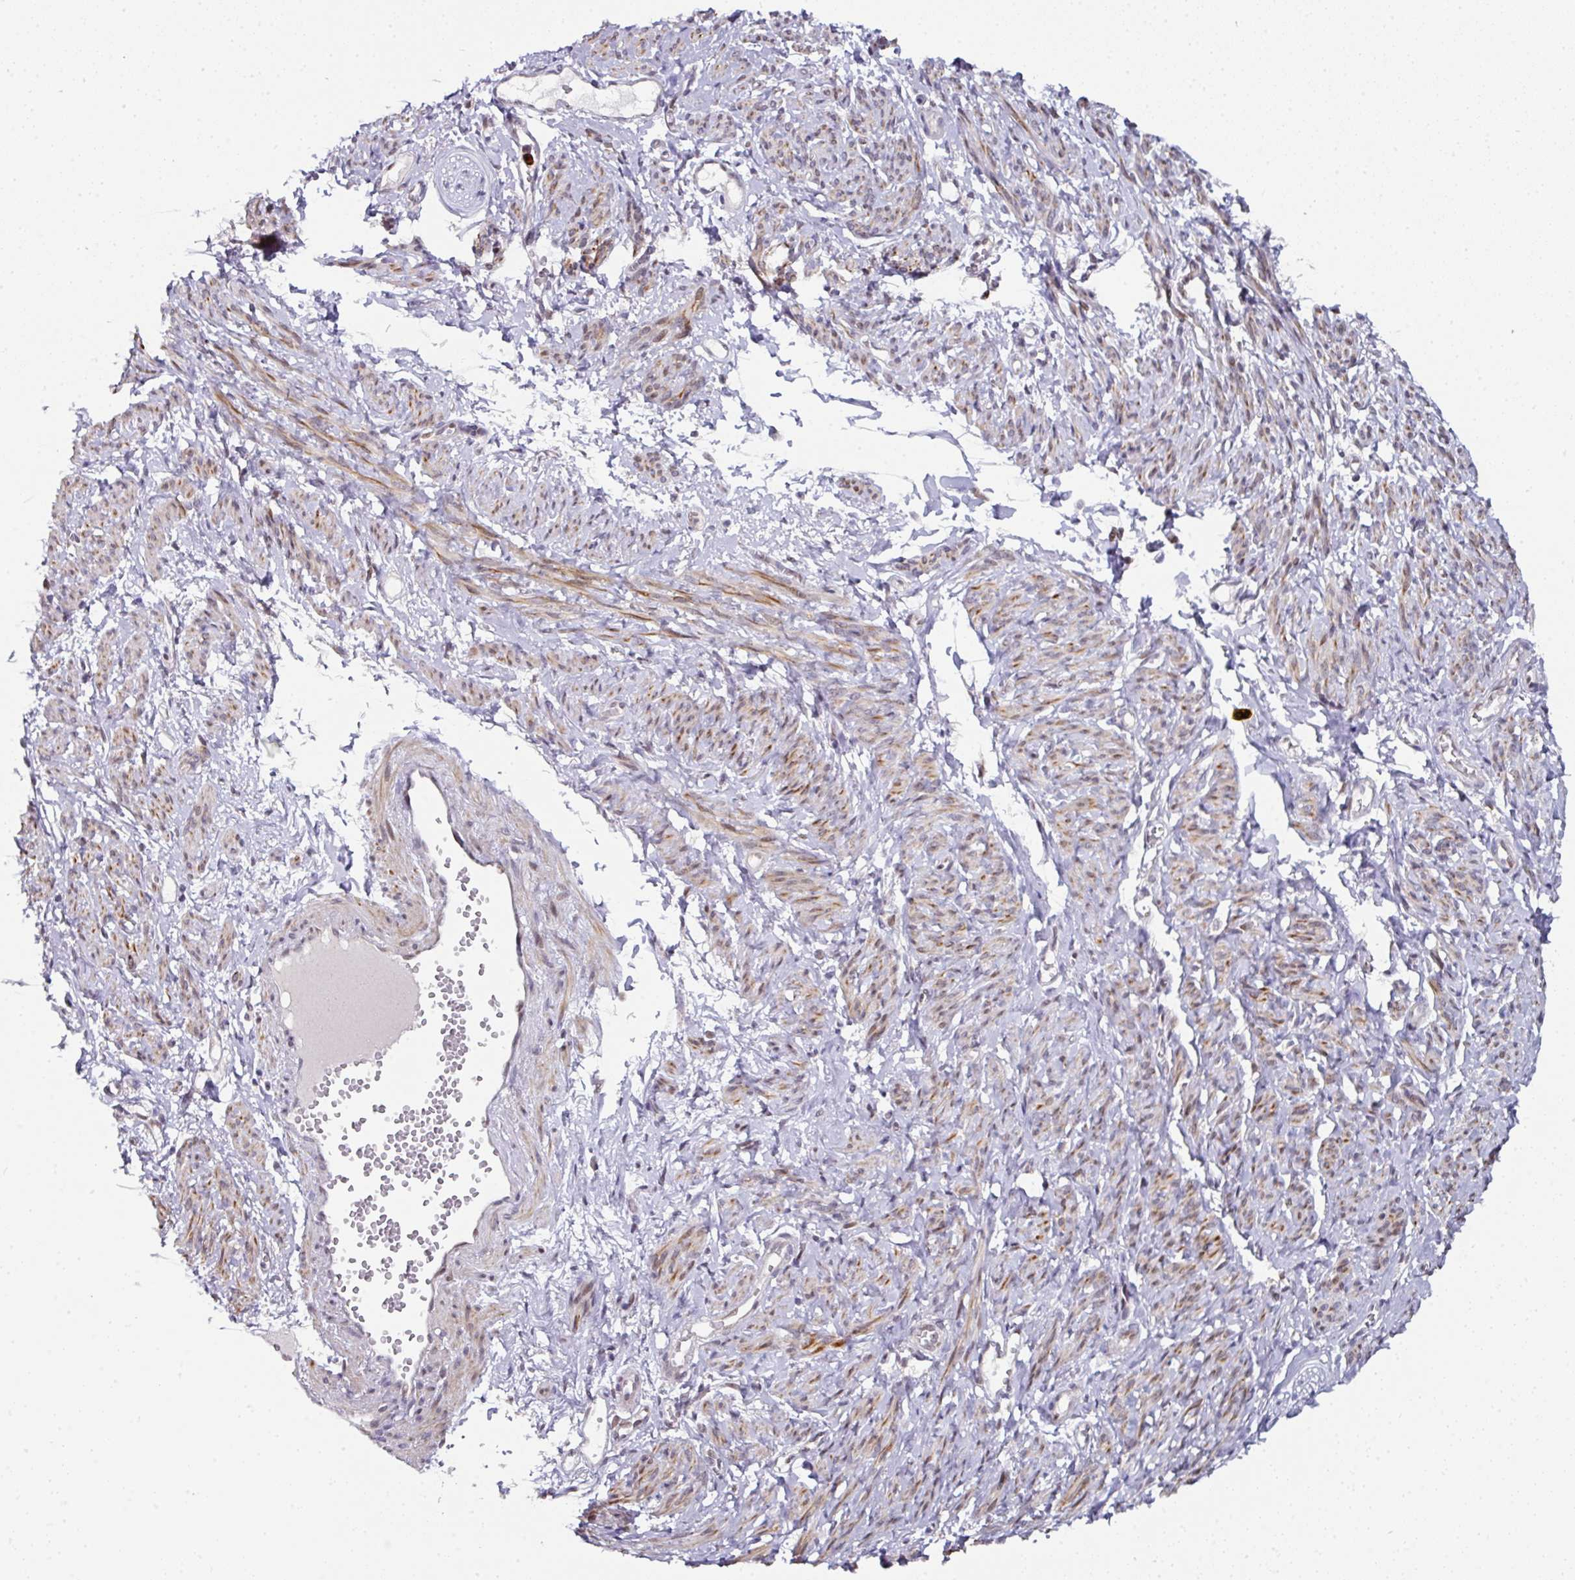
{"staining": {"intensity": "moderate", "quantity": ">75%", "location": "cytoplasmic/membranous,nuclear"}, "tissue": "smooth muscle", "cell_type": "Smooth muscle cells", "image_type": "normal", "snomed": [{"axis": "morphology", "description": "Normal tissue, NOS"}, {"axis": "topography", "description": "Smooth muscle"}], "caption": "Immunohistochemical staining of normal smooth muscle reveals >75% levels of moderate cytoplasmic/membranous,nuclear protein staining in approximately >75% of smooth muscle cells. Nuclei are stained in blue.", "gene": "APOLD1", "patient": {"sex": "female", "age": 65}}